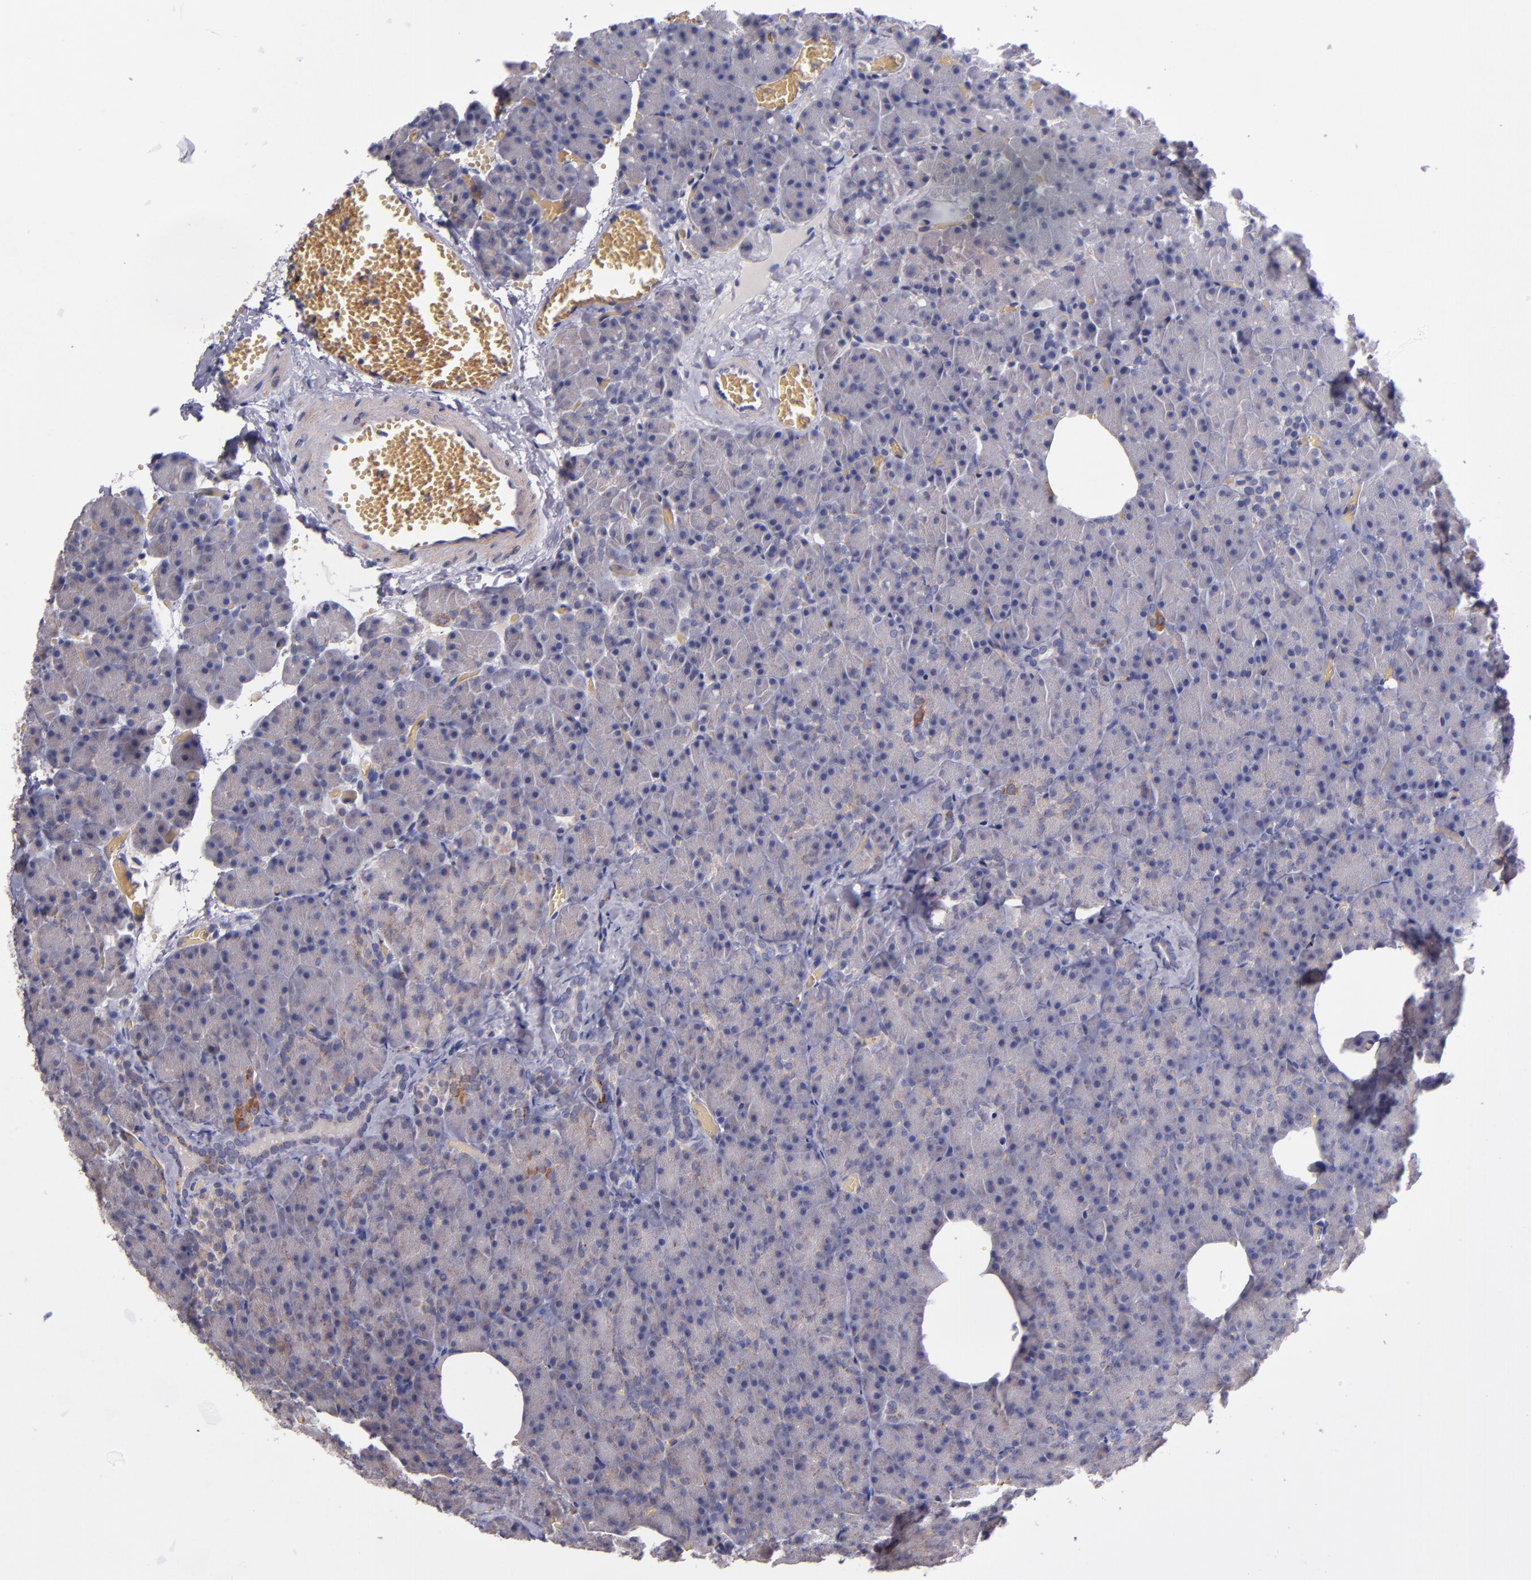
{"staining": {"intensity": "weak", "quantity": ">75%", "location": "cytoplasmic/membranous"}, "tissue": "carcinoid", "cell_type": "Tumor cells", "image_type": "cancer", "snomed": [{"axis": "morphology", "description": "Normal tissue, NOS"}, {"axis": "morphology", "description": "Carcinoid, malignant, NOS"}, {"axis": "topography", "description": "Pancreas"}], "caption": "Protein analysis of carcinoid tissue displays weak cytoplasmic/membranous positivity in about >75% of tumor cells.", "gene": "RAB41", "patient": {"sex": "female", "age": 35}}